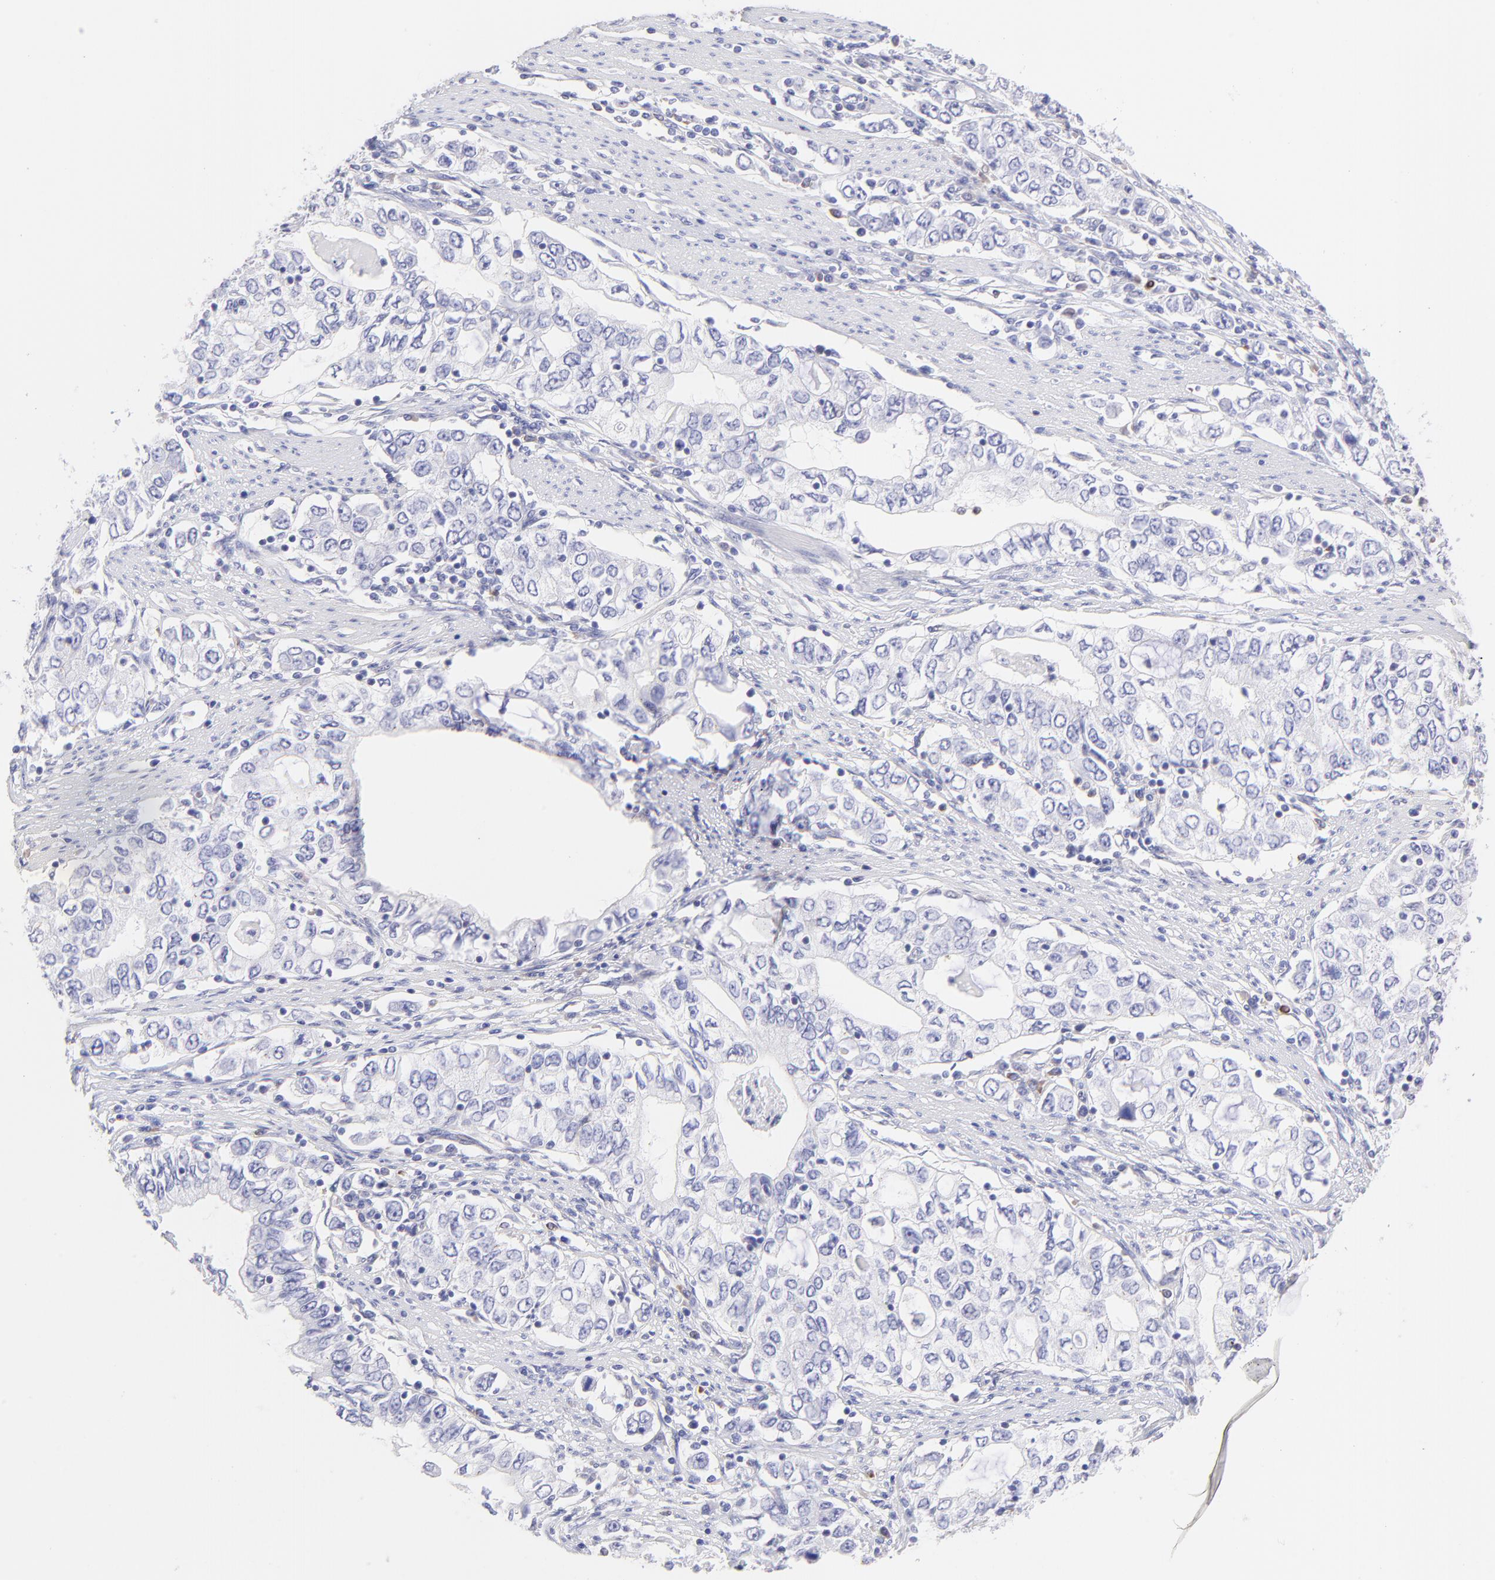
{"staining": {"intensity": "negative", "quantity": "none", "location": "none"}, "tissue": "stomach cancer", "cell_type": "Tumor cells", "image_type": "cancer", "snomed": [{"axis": "morphology", "description": "Adenocarcinoma, NOS"}, {"axis": "topography", "description": "Stomach, lower"}], "caption": "An IHC photomicrograph of stomach cancer is shown. There is no staining in tumor cells of stomach cancer.", "gene": "IRAG2", "patient": {"sex": "female", "age": 72}}